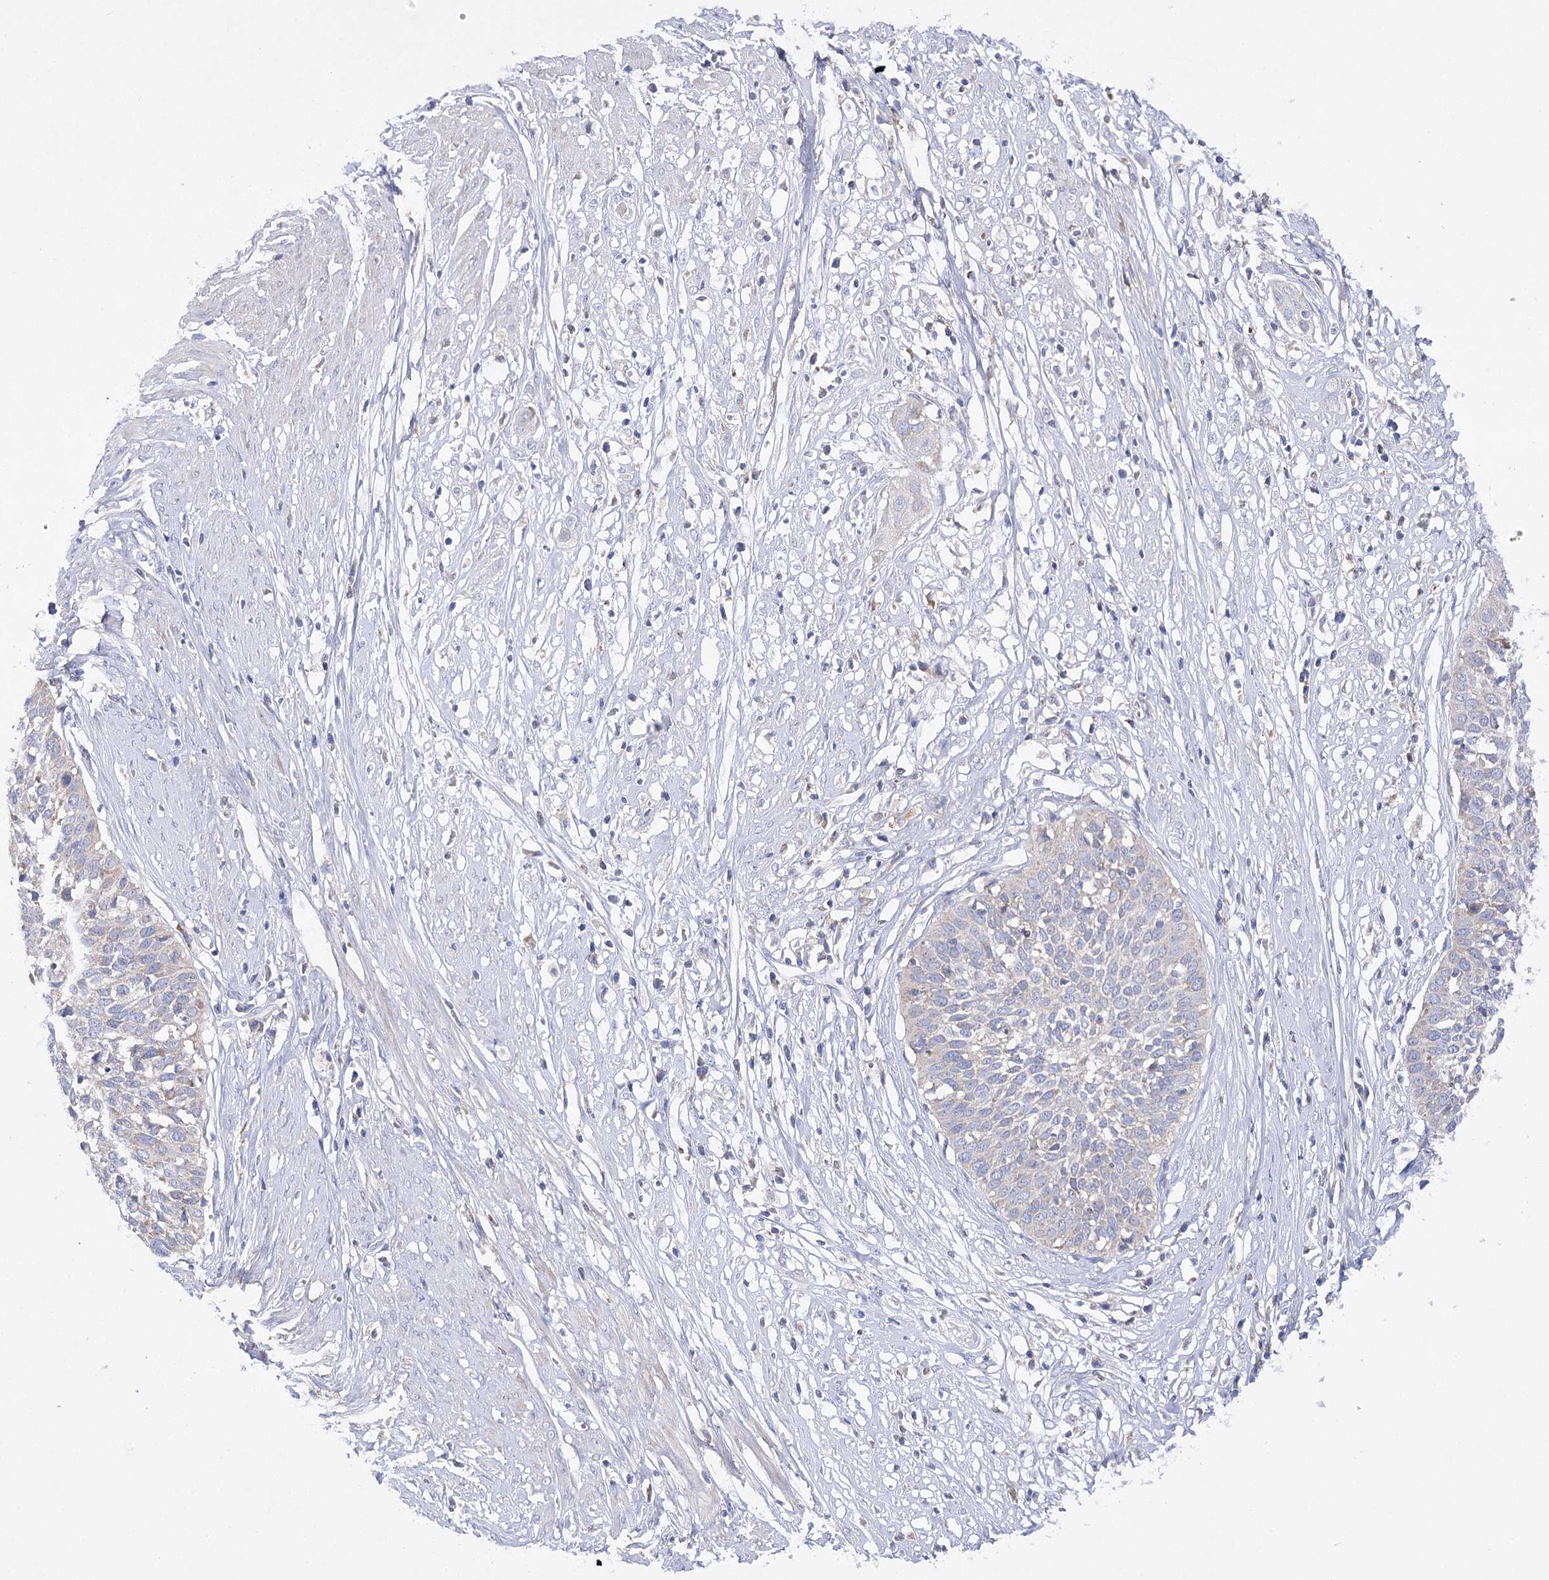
{"staining": {"intensity": "negative", "quantity": "none", "location": "none"}, "tissue": "cervical cancer", "cell_type": "Tumor cells", "image_type": "cancer", "snomed": [{"axis": "morphology", "description": "Squamous cell carcinoma, NOS"}, {"axis": "topography", "description": "Cervix"}], "caption": "Tumor cells are negative for protein expression in human squamous cell carcinoma (cervical). (DAB (3,3'-diaminobenzidine) immunohistochemistry, high magnification).", "gene": "COX15", "patient": {"sex": "female", "age": 34}}